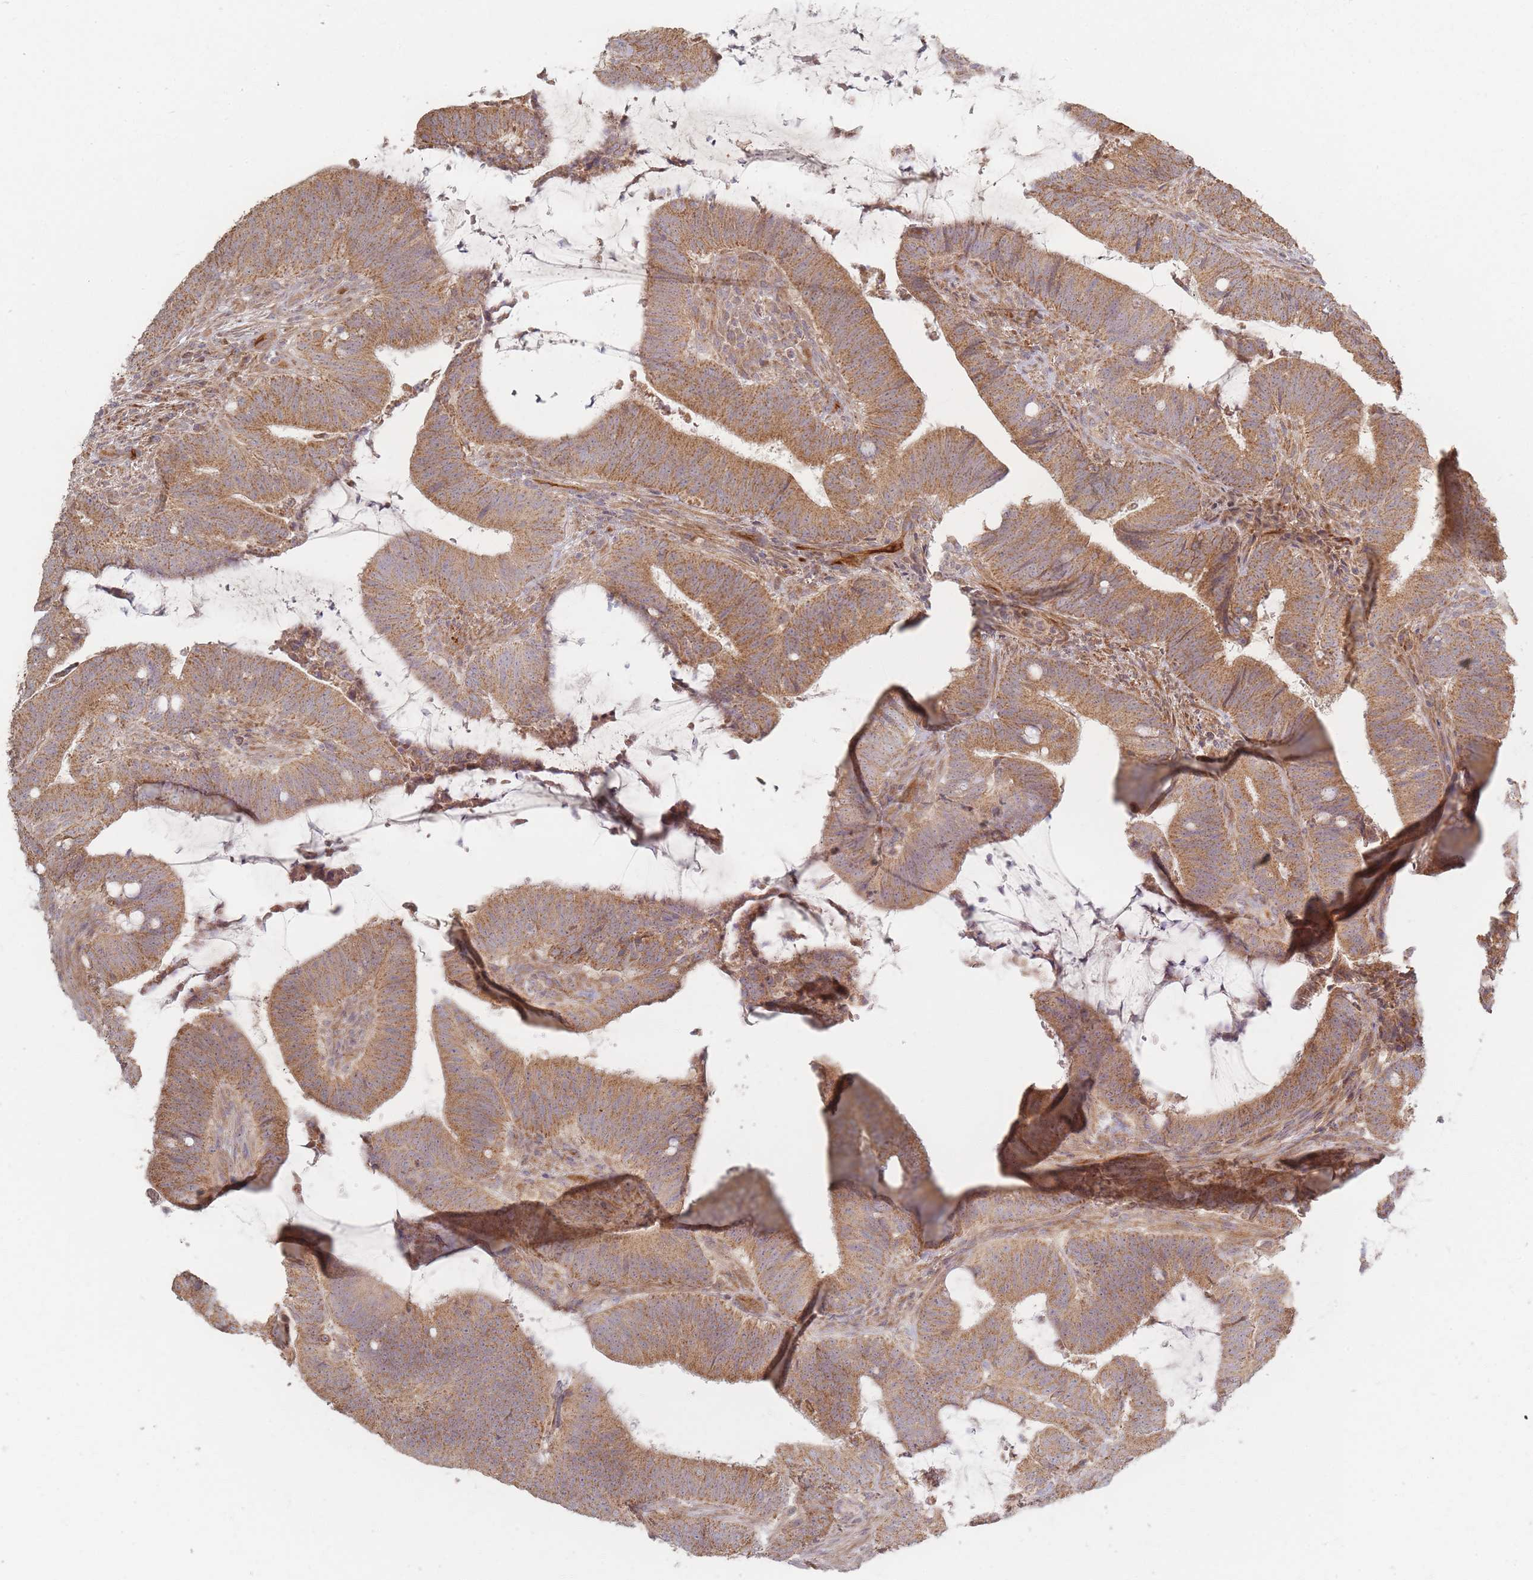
{"staining": {"intensity": "moderate", "quantity": ">75%", "location": "cytoplasmic/membranous"}, "tissue": "colorectal cancer", "cell_type": "Tumor cells", "image_type": "cancer", "snomed": [{"axis": "morphology", "description": "Adenocarcinoma, NOS"}, {"axis": "topography", "description": "Colon"}], "caption": "A brown stain labels moderate cytoplasmic/membranous staining of a protein in colorectal adenocarcinoma tumor cells.", "gene": "MRPS6", "patient": {"sex": "female", "age": 43}}